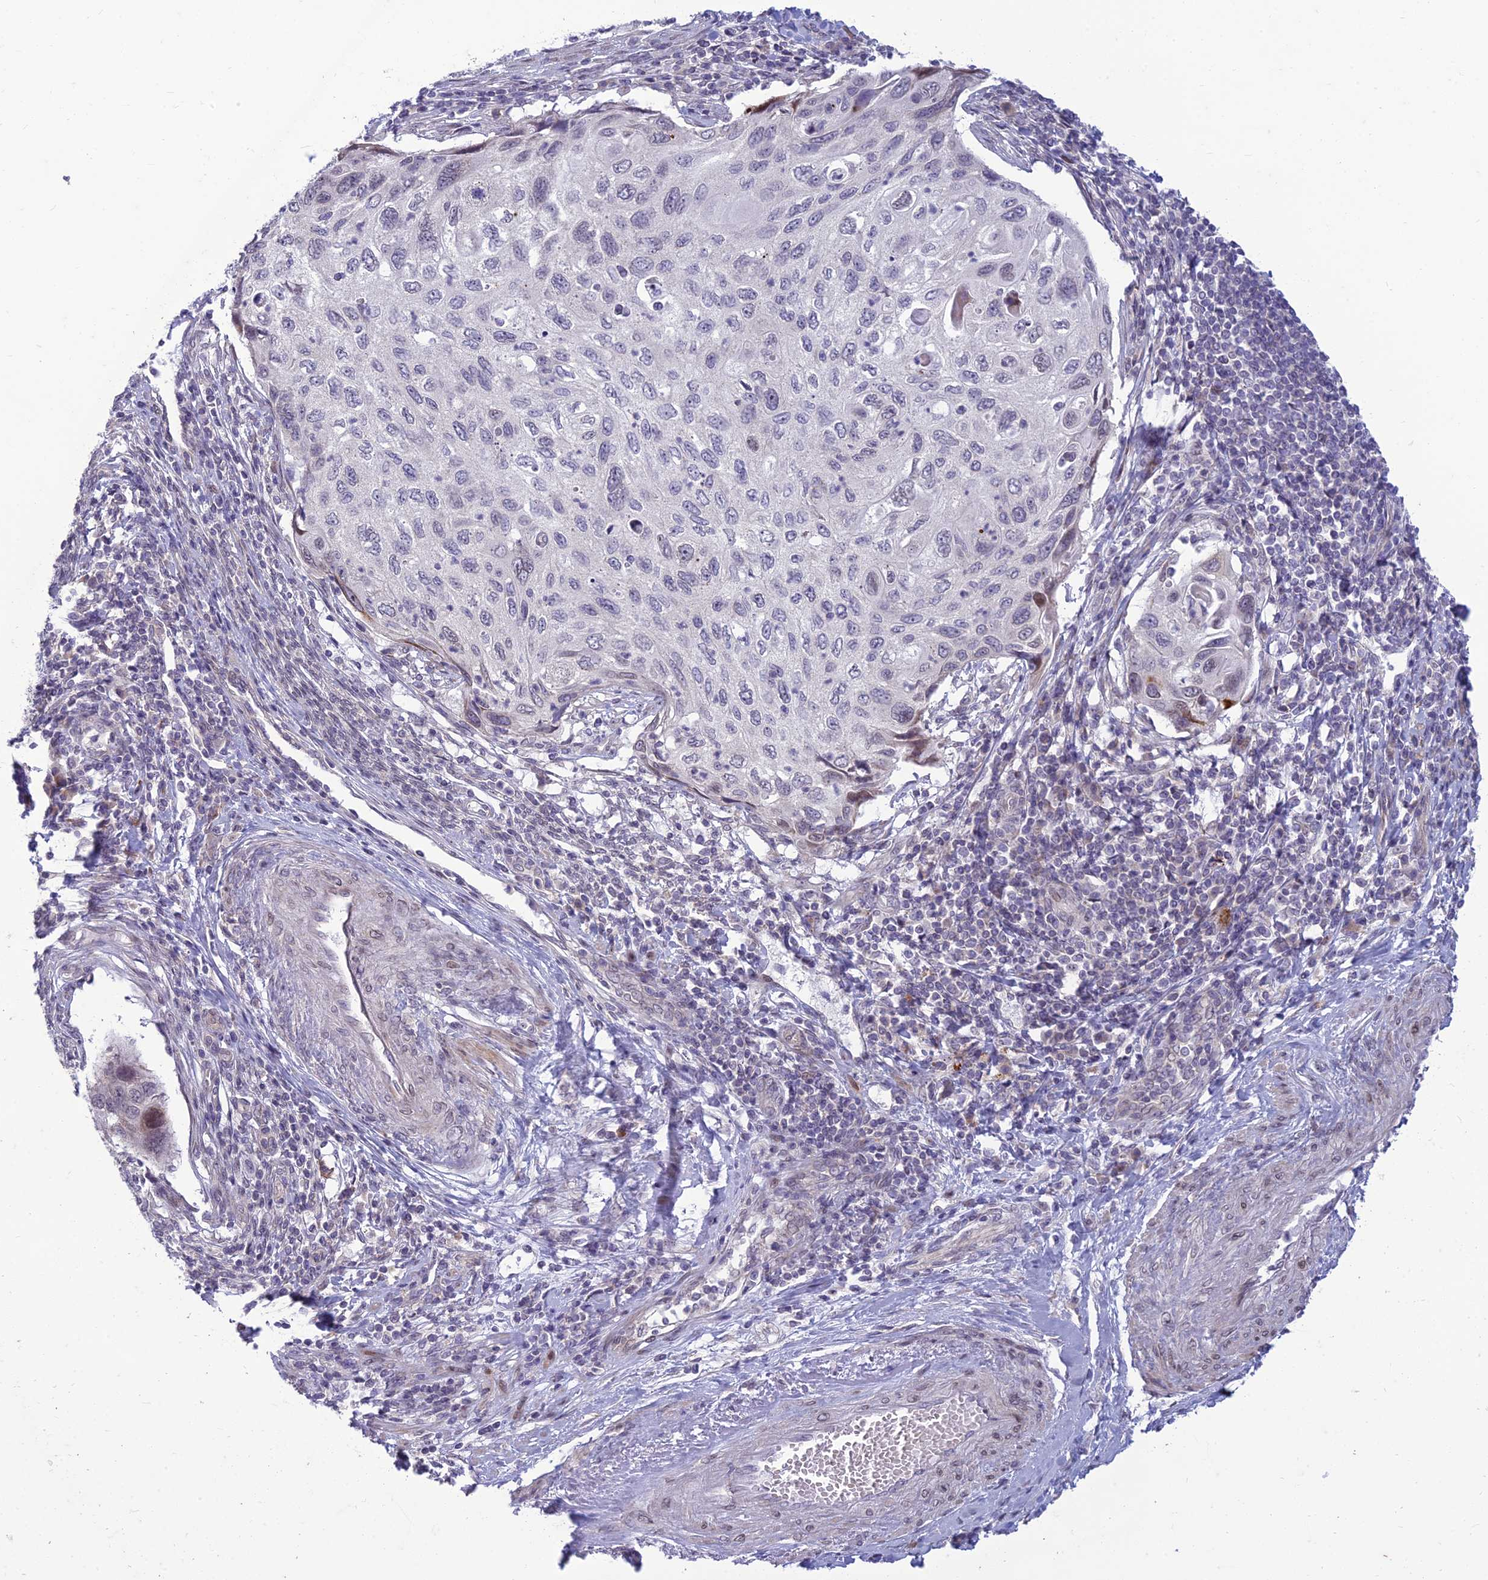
{"staining": {"intensity": "negative", "quantity": "none", "location": "none"}, "tissue": "cervical cancer", "cell_type": "Tumor cells", "image_type": "cancer", "snomed": [{"axis": "morphology", "description": "Squamous cell carcinoma, NOS"}, {"axis": "topography", "description": "Cervix"}], "caption": "Cervical cancer (squamous cell carcinoma) was stained to show a protein in brown. There is no significant expression in tumor cells. Brightfield microscopy of IHC stained with DAB (3,3'-diaminobenzidine) (brown) and hematoxylin (blue), captured at high magnification.", "gene": "DTX2", "patient": {"sex": "female", "age": 70}}